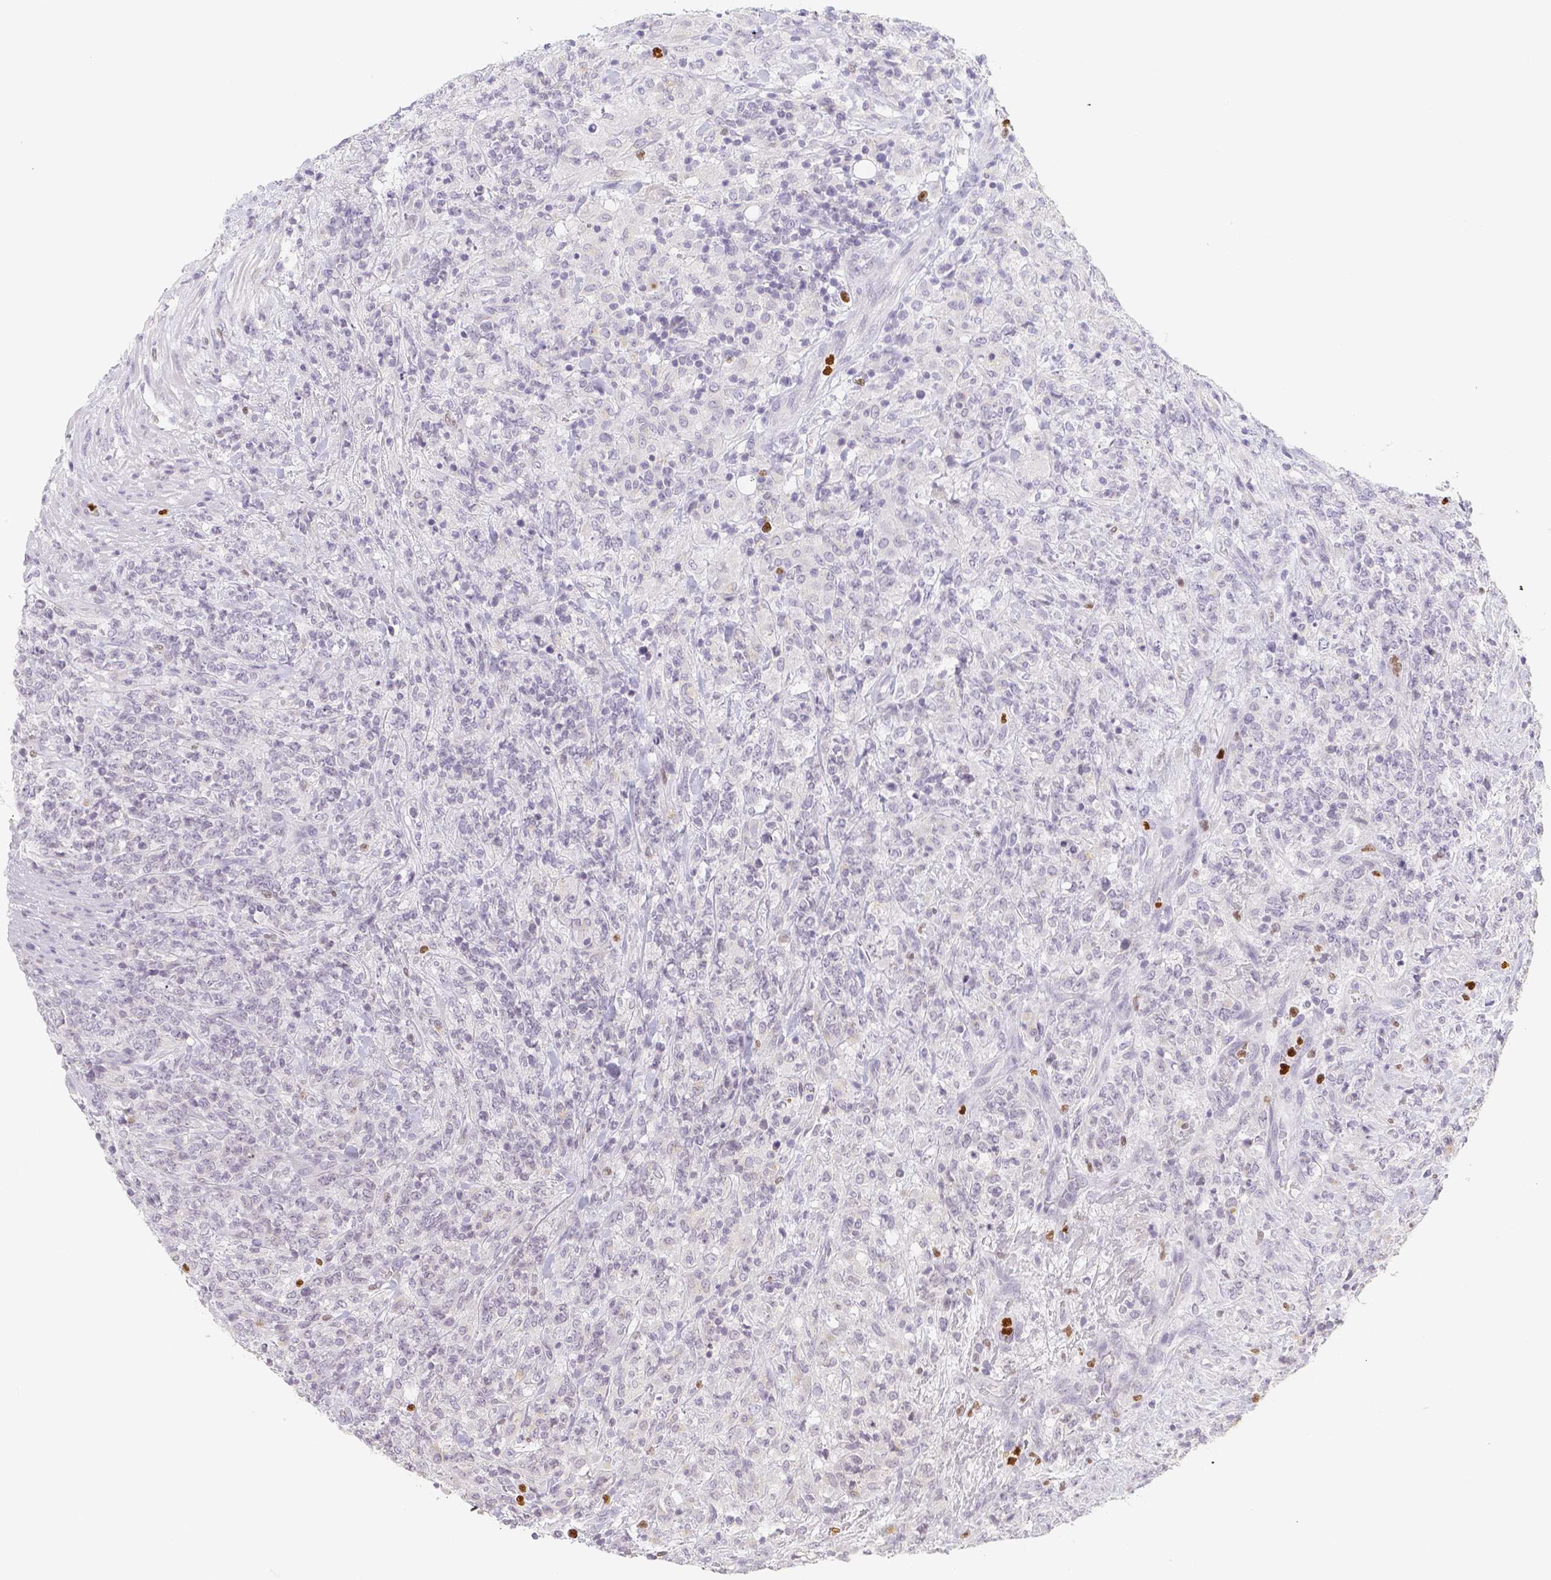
{"staining": {"intensity": "negative", "quantity": "none", "location": "none"}, "tissue": "lymphoma", "cell_type": "Tumor cells", "image_type": "cancer", "snomed": [{"axis": "morphology", "description": "Malignant lymphoma, non-Hodgkin's type, High grade"}, {"axis": "topography", "description": "Soft tissue"}], "caption": "Tumor cells are negative for protein expression in human high-grade malignant lymphoma, non-Hodgkin's type.", "gene": "PADI4", "patient": {"sex": "male", "age": 18}}